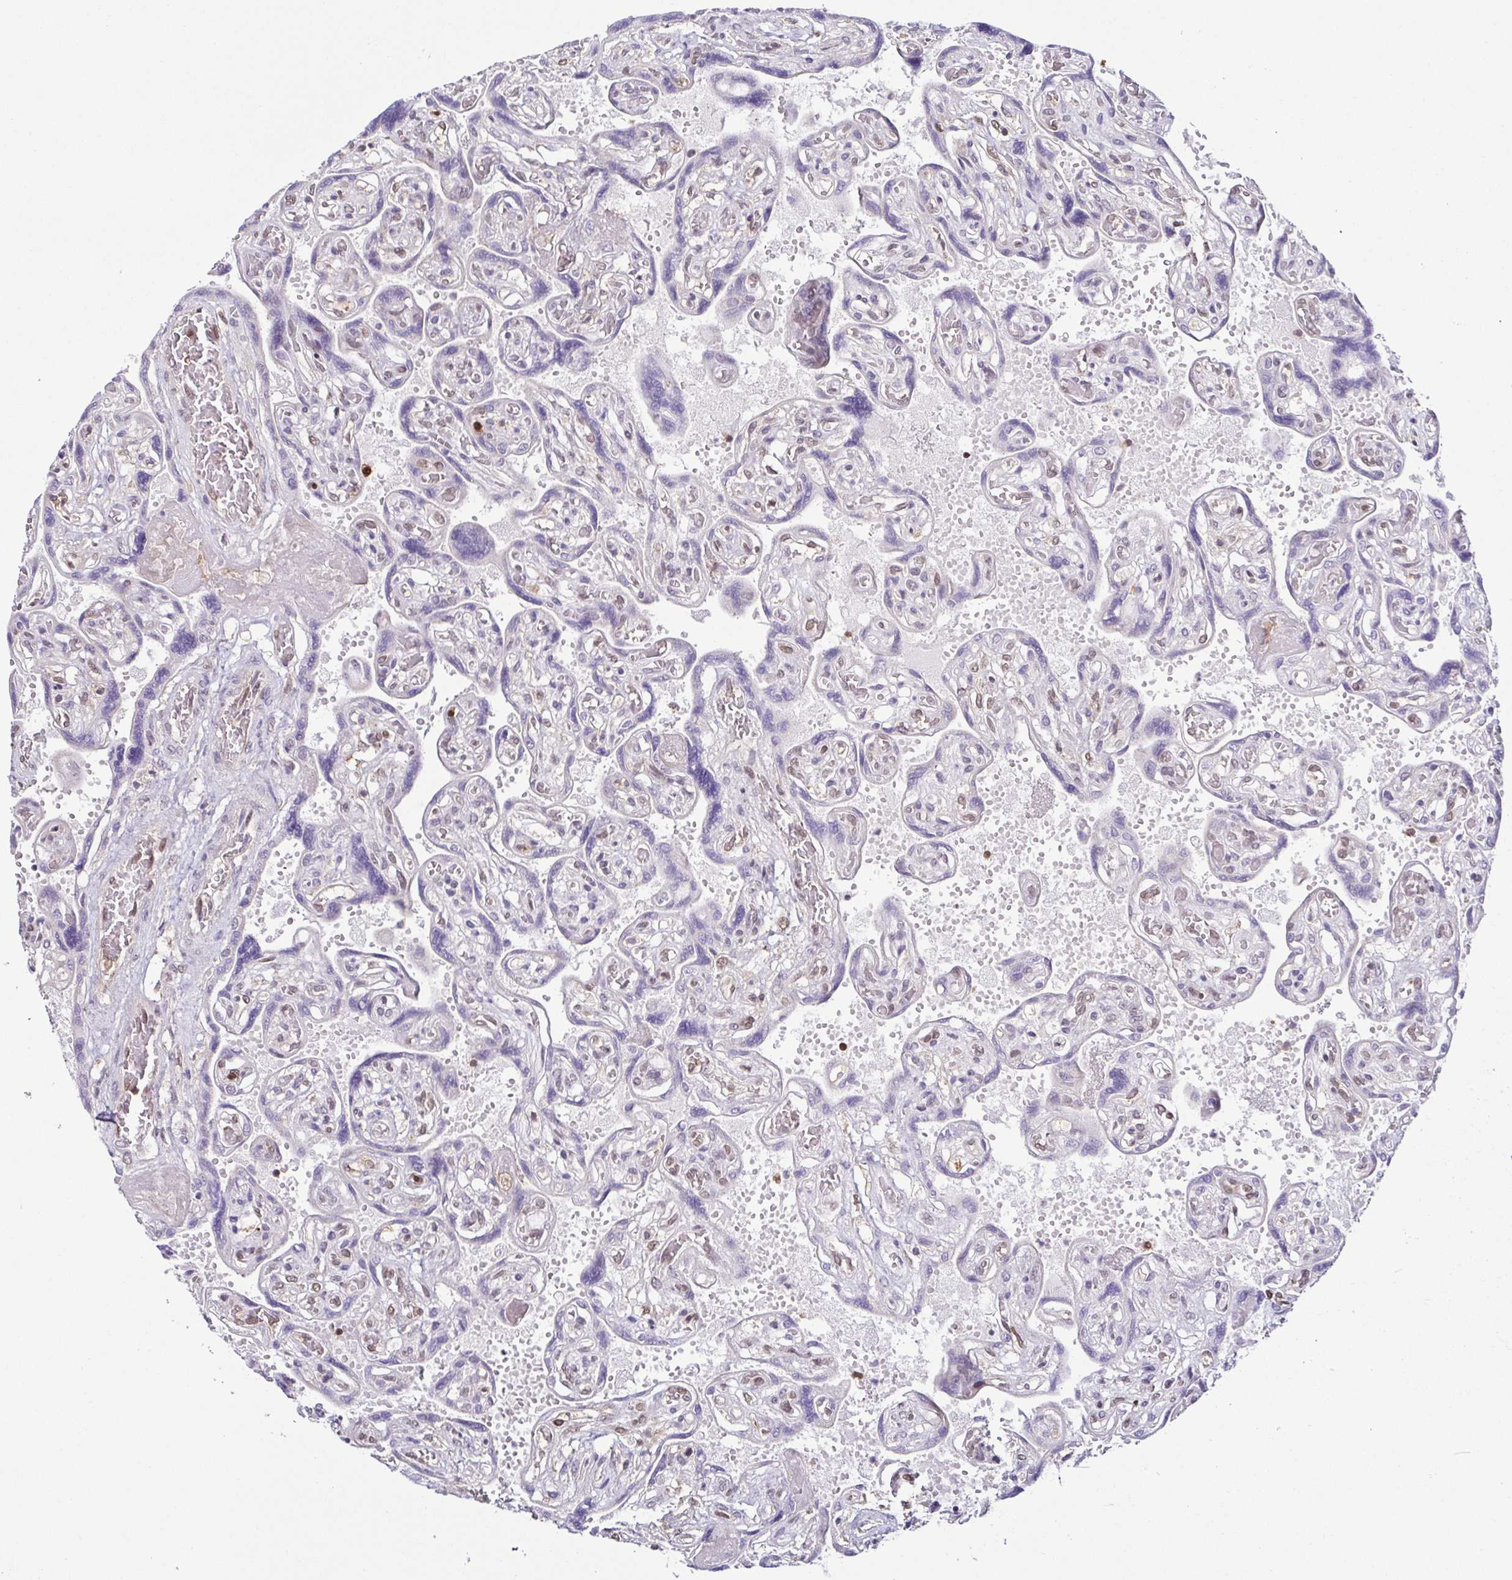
{"staining": {"intensity": "weak", "quantity": "25%-75%", "location": "nuclear"}, "tissue": "placenta", "cell_type": "Decidual cells", "image_type": "normal", "snomed": [{"axis": "morphology", "description": "Normal tissue, NOS"}, {"axis": "topography", "description": "Placenta"}], "caption": "Protein staining of benign placenta shows weak nuclear expression in about 25%-75% of decidual cells.", "gene": "PSMB9", "patient": {"sex": "female", "age": 32}}